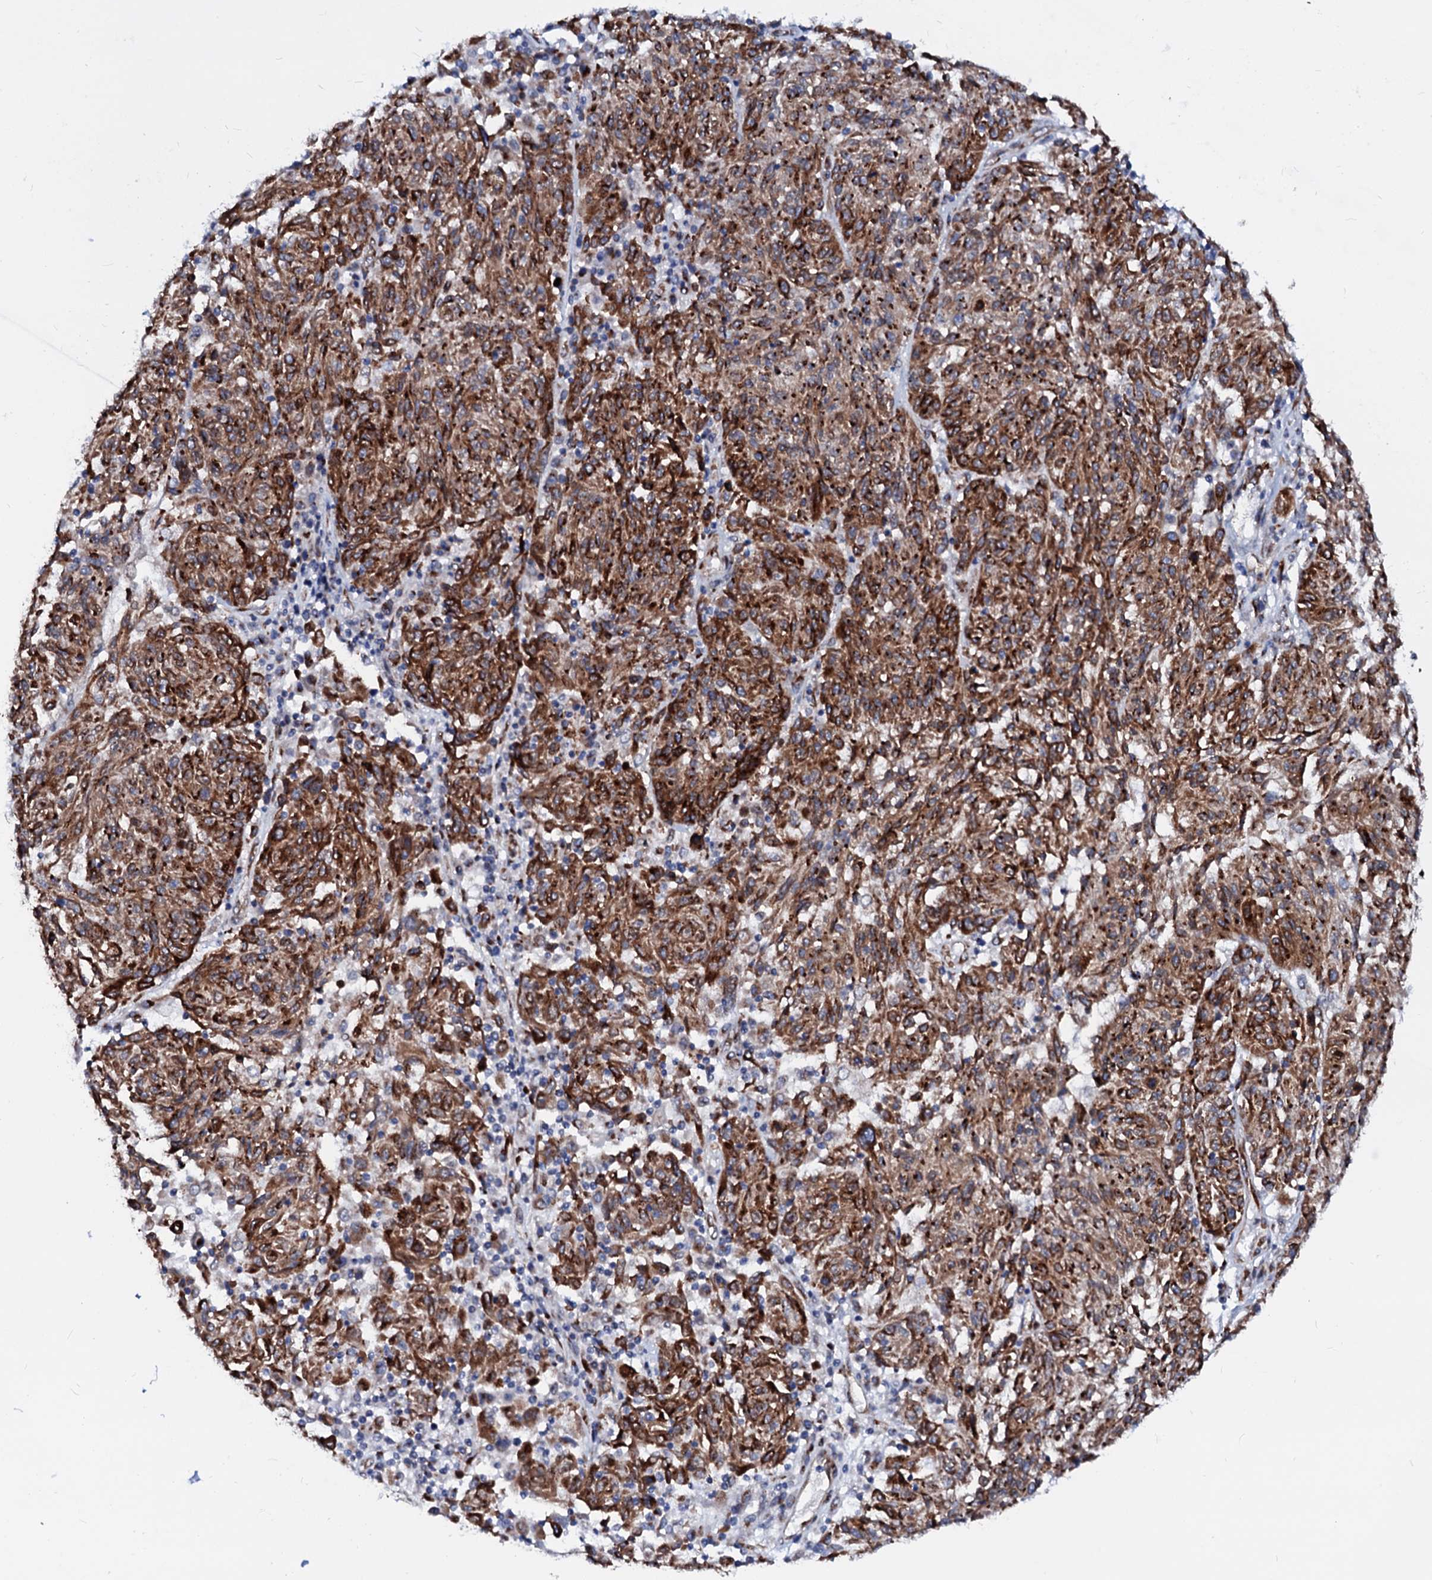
{"staining": {"intensity": "moderate", "quantity": ">75%", "location": "cytoplasmic/membranous"}, "tissue": "melanoma", "cell_type": "Tumor cells", "image_type": "cancer", "snomed": [{"axis": "morphology", "description": "Malignant melanoma, NOS"}, {"axis": "topography", "description": "Skin"}], "caption": "A photomicrograph of human melanoma stained for a protein exhibits moderate cytoplasmic/membranous brown staining in tumor cells.", "gene": "TMCO3", "patient": {"sex": "male", "age": 53}}